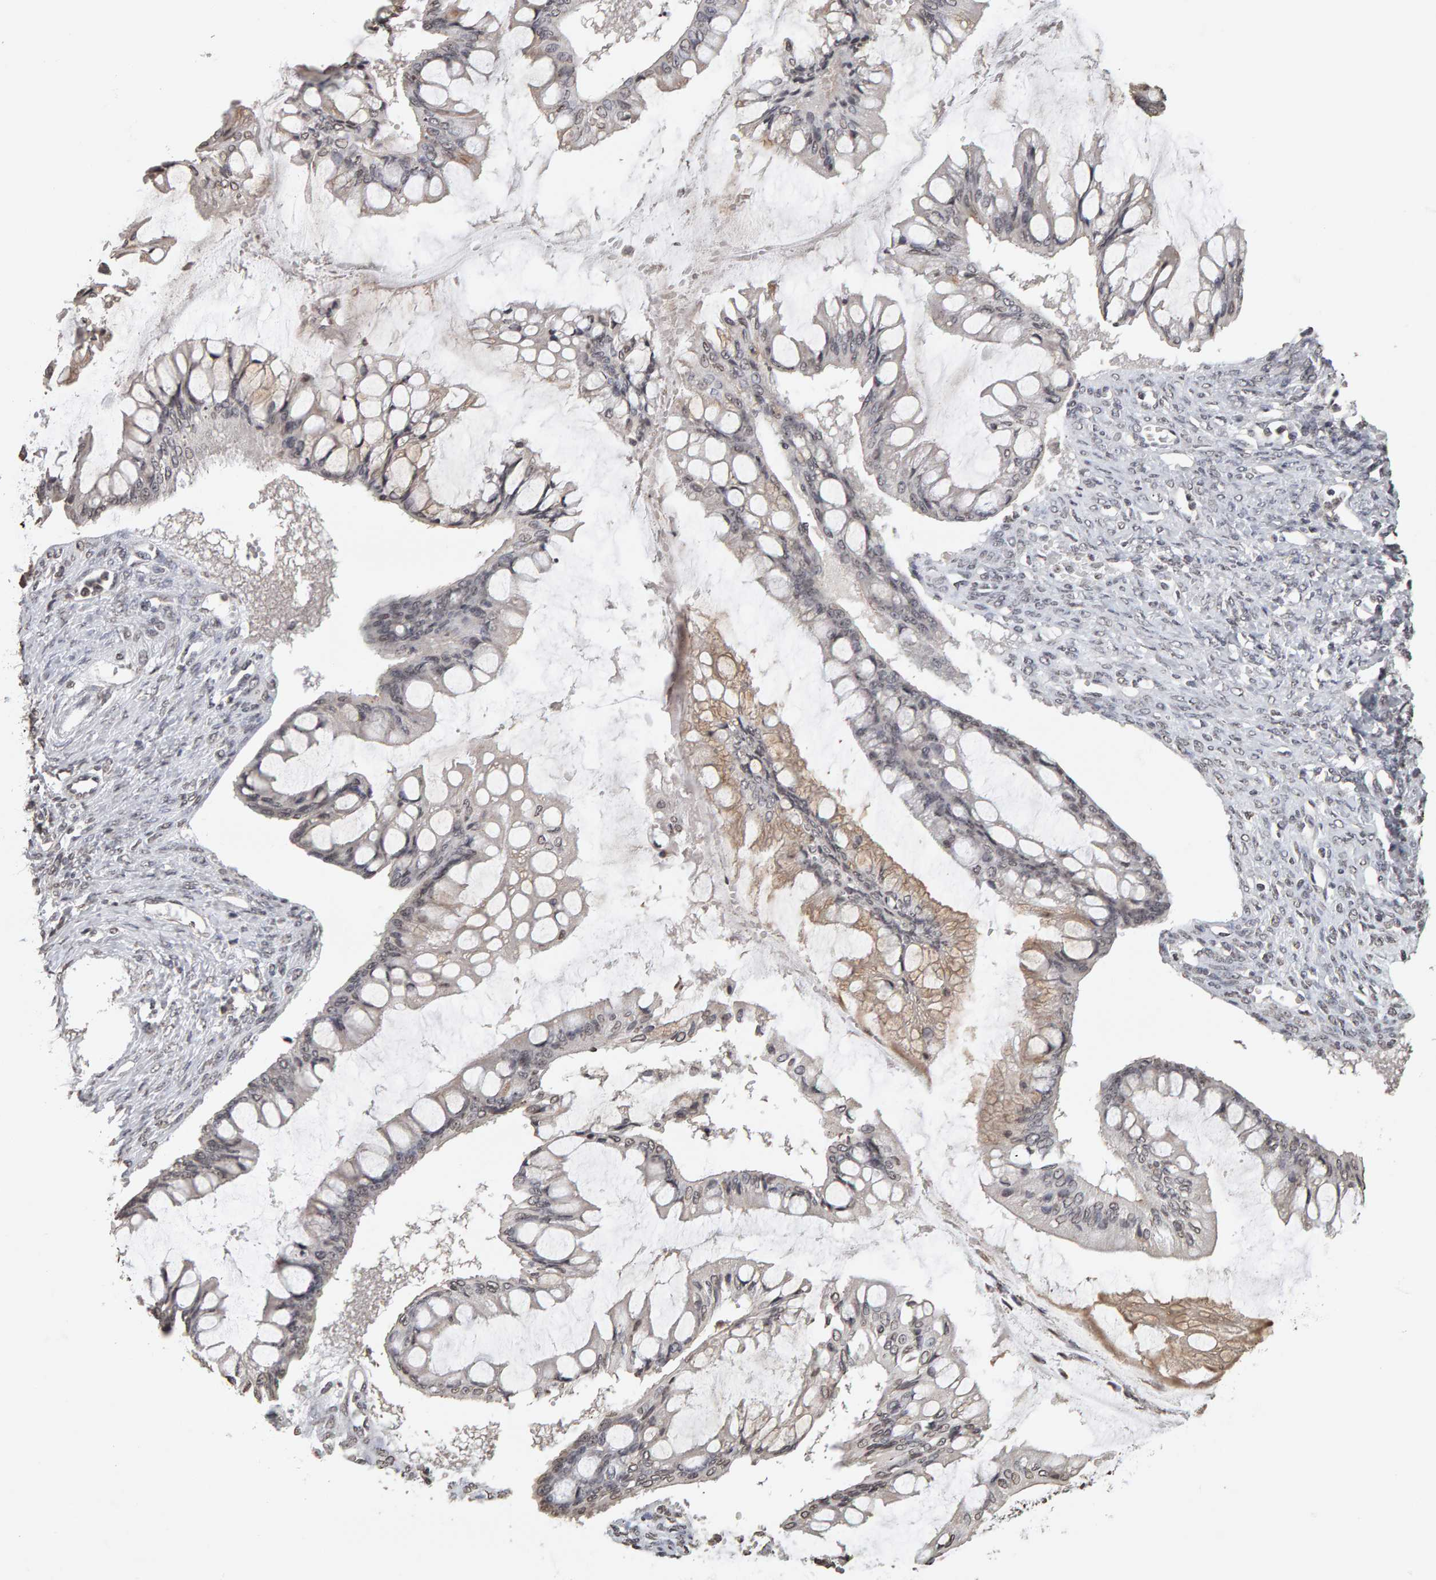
{"staining": {"intensity": "weak", "quantity": "<25%", "location": "cytoplasmic/membranous,nuclear"}, "tissue": "ovarian cancer", "cell_type": "Tumor cells", "image_type": "cancer", "snomed": [{"axis": "morphology", "description": "Cystadenocarcinoma, mucinous, NOS"}, {"axis": "topography", "description": "Ovary"}], "caption": "An image of mucinous cystadenocarcinoma (ovarian) stained for a protein demonstrates no brown staining in tumor cells.", "gene": "AFF4", "patient": {"sex": "female", "age": 73}}